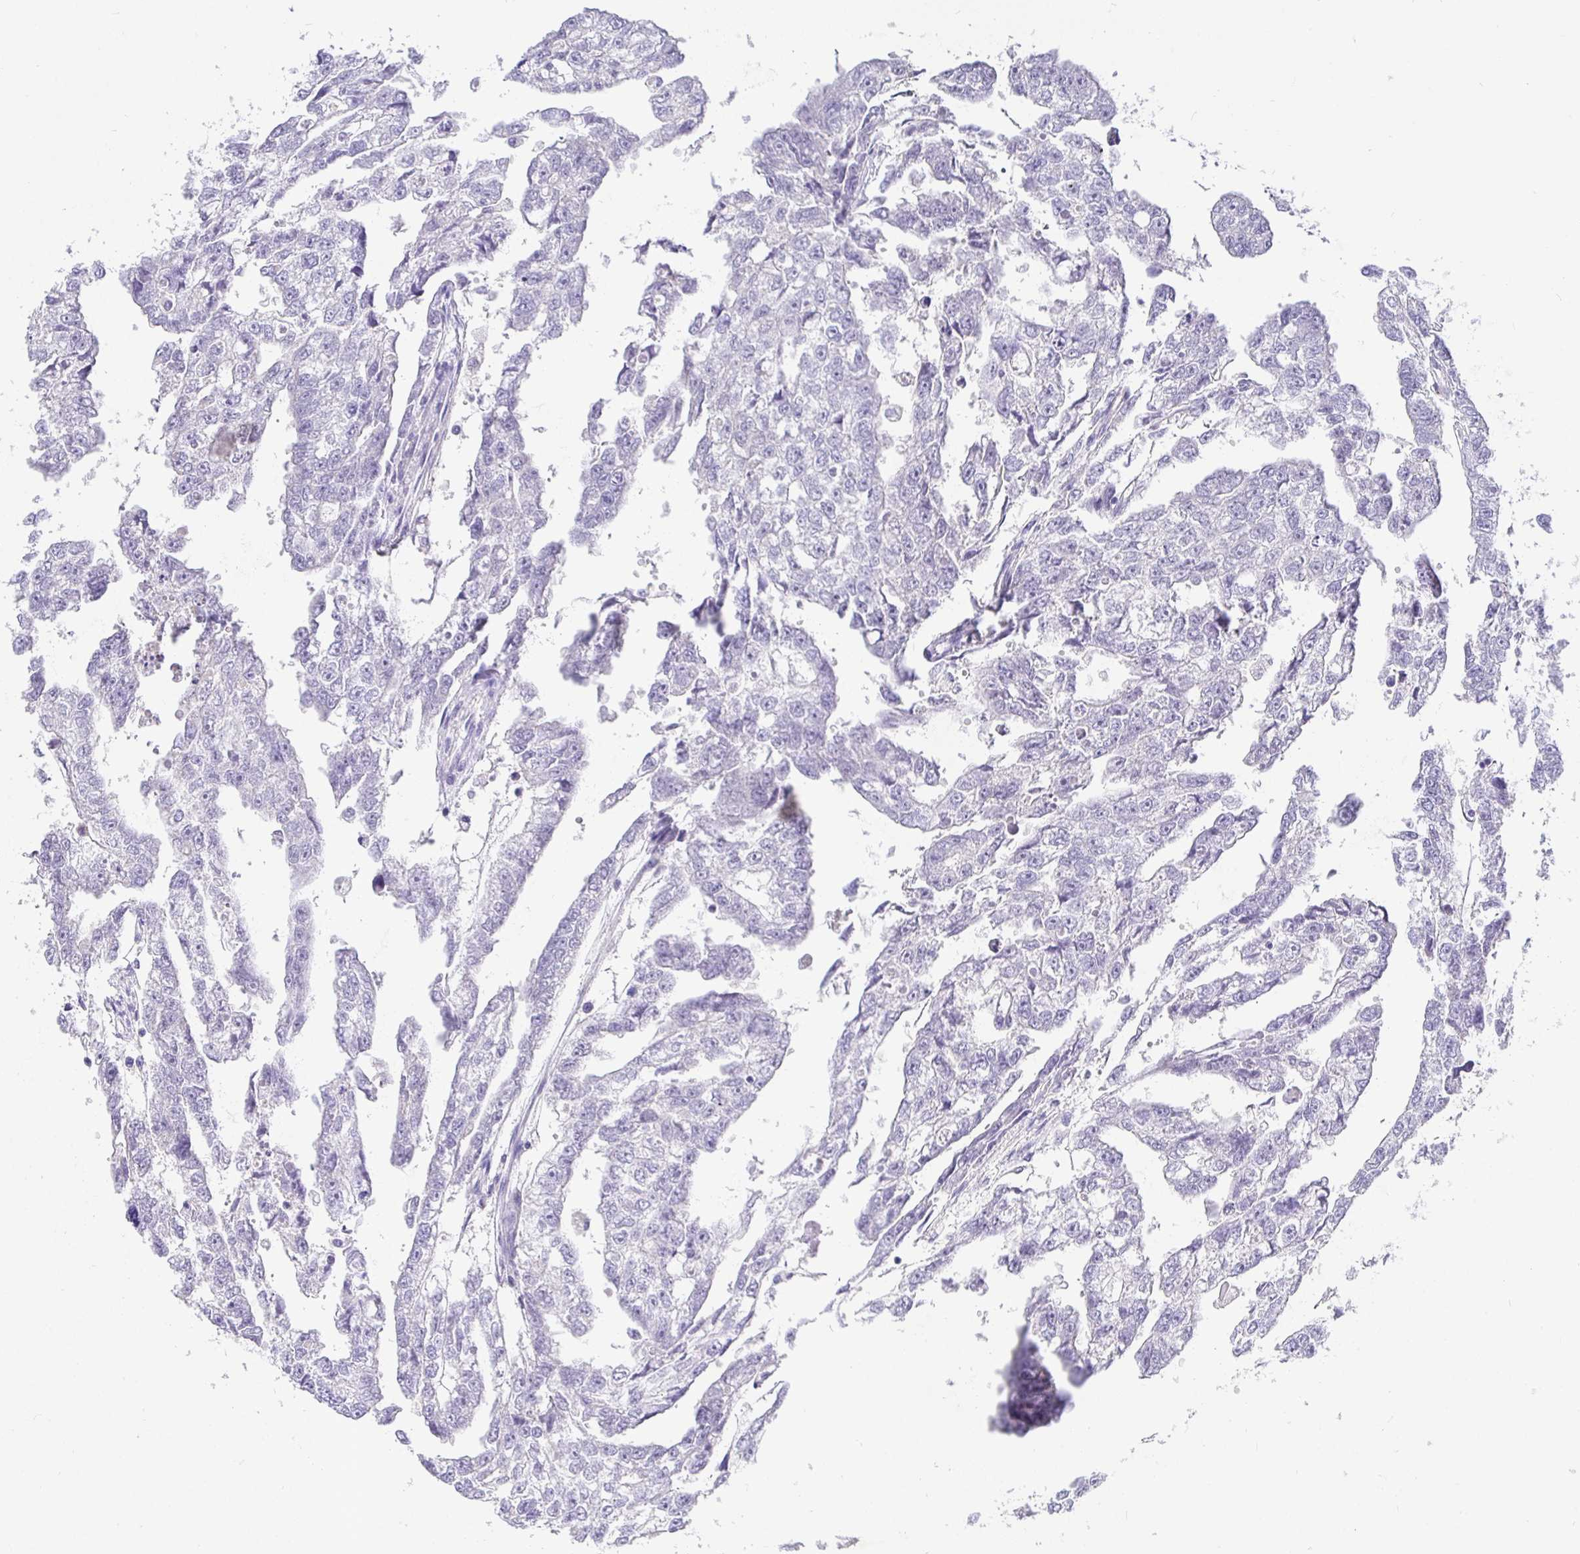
{"staining": {"intensity": "negative", "quantity": "none", "location": "none"}, "tissue": "testis cancer", "cell_type": "Tumor cells", "image_type": "cancer", "snomed": [{"axis": "morphology", "description": "Carcinoma, Embryonal, NOS"}, {"axis": "morphology", "description": "Teratoma, malignant, NOS"}, {"axis": "topography", "description": "Testis"}], "caption": "Embryonal carcinoma (testis) was stained to show a protein in brown. There is no significant expression in tumor cells. (Brightfield microscopy of DAB immunohistochemistry (IHC) at high magnification).", "gene": "TPTE", "patient": {"sex": "male", "age": 44}}